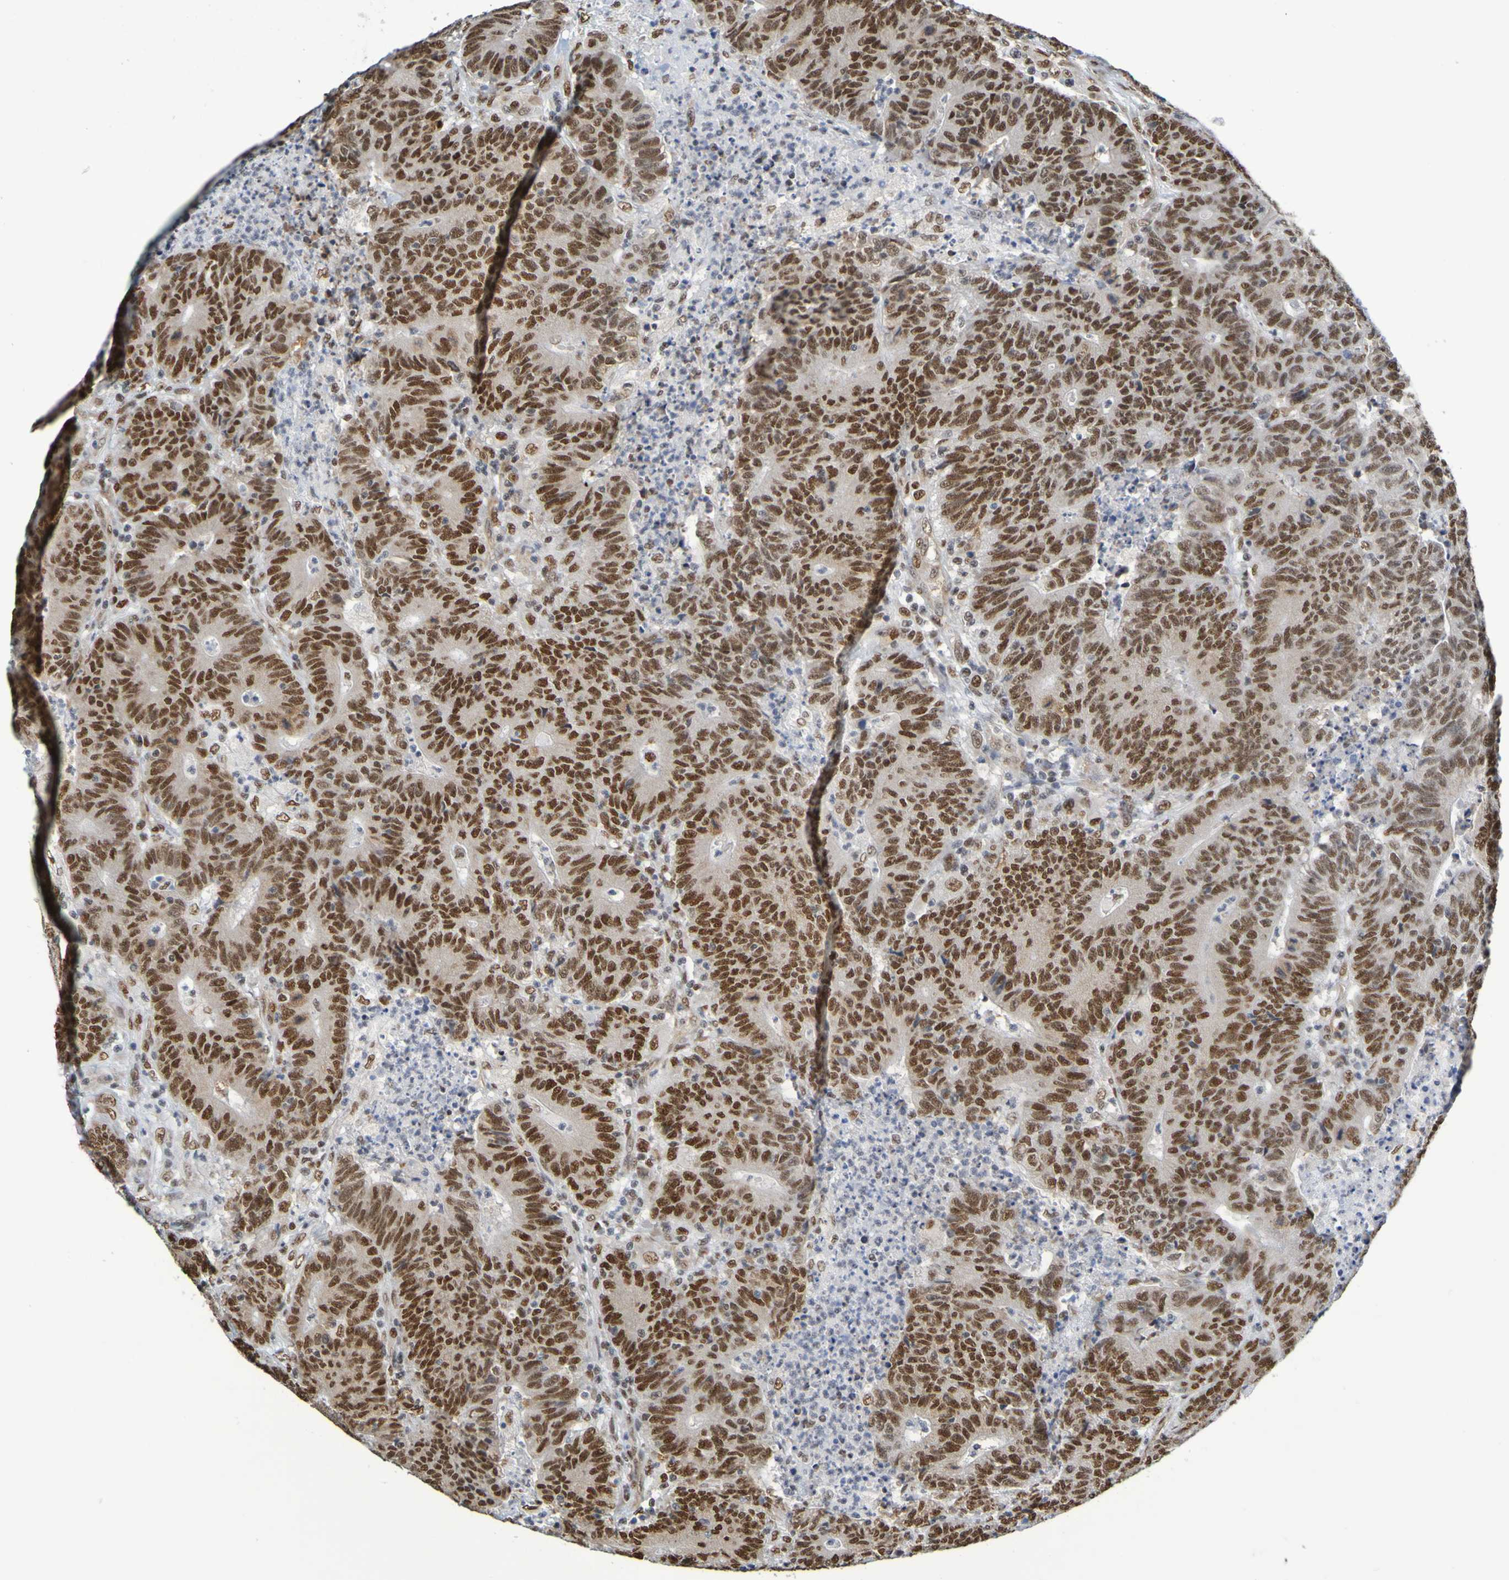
{"staining": {"intensity": "strong", "quantity": ">75%", "location": "nuclear"}, "tissue": "colorectal cancer", "cell_type": "Tumor cells", "image_type": "cancer", "snomed": [{"axis": "morphology", "description": "Normal tissue, NOS"}, {"axis": "morphology", "description": "Adenocarcinoma, NOS"}, {"axis": "topography", "description": "Colon"}], "caption": "This is a photomicrograph of immunohistochemistry staining of colorectal cancer, which shows strong staining in the nuclear of tumor cells.", "gene": "HDAC2", "patient": {"sex": "female", "age": 75}}